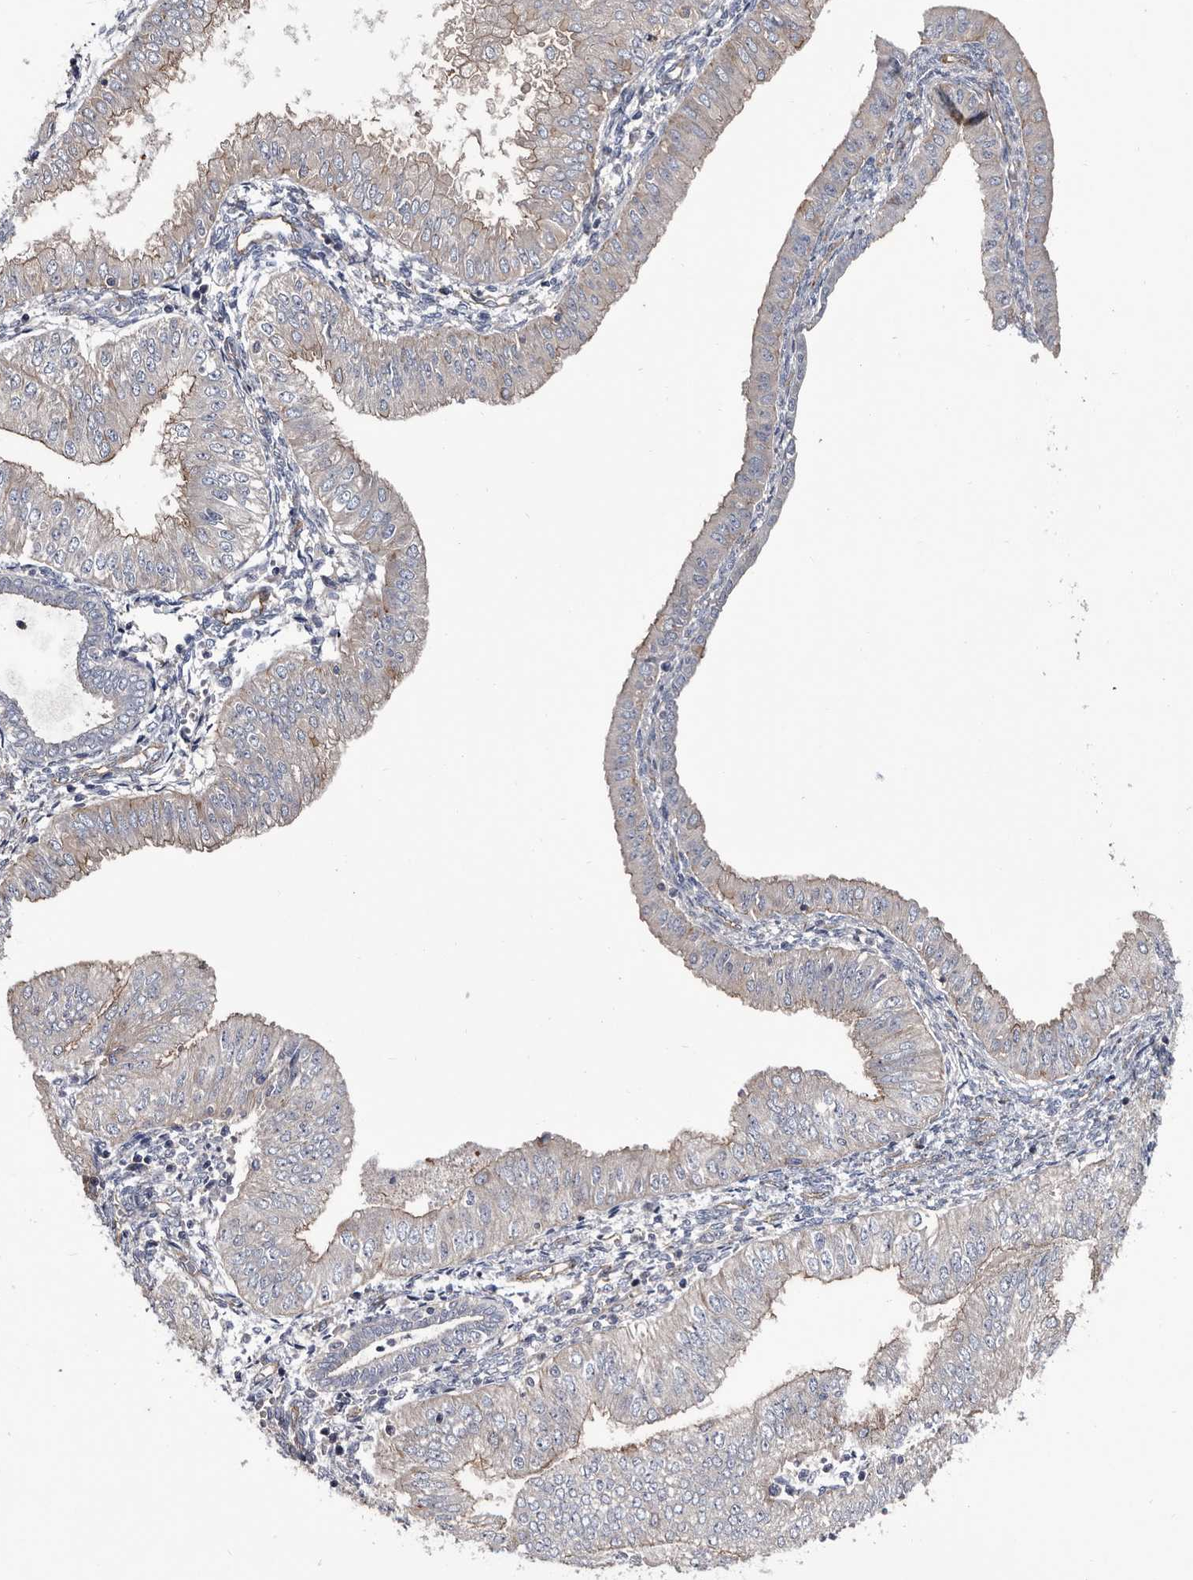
{"staining": {"intensity": "moderate", "quantity": "25%-75%", "location": "cytoplasmic/membranous"}, "tissue": "endometrial cancer", "cell_type": "Tumor cells", "image_type": "cancer", "snomed": [{"axis": "morphology", "description": "Normal tissue, NOS"}, {"axis": "morphology", "description": "Adenocarcinoma, NOS"}, {"axis": "topography", "description": "Endometrium"}], "caption": "Protein staining by immunohistochemistry displays moderate cytoplasmic/membranous positivity in about 25%-75% of tumor cells in endometrial adenocarcinoma.", "gene": "TSPAN17", "patient": {"sex": "female", "age": 53}}